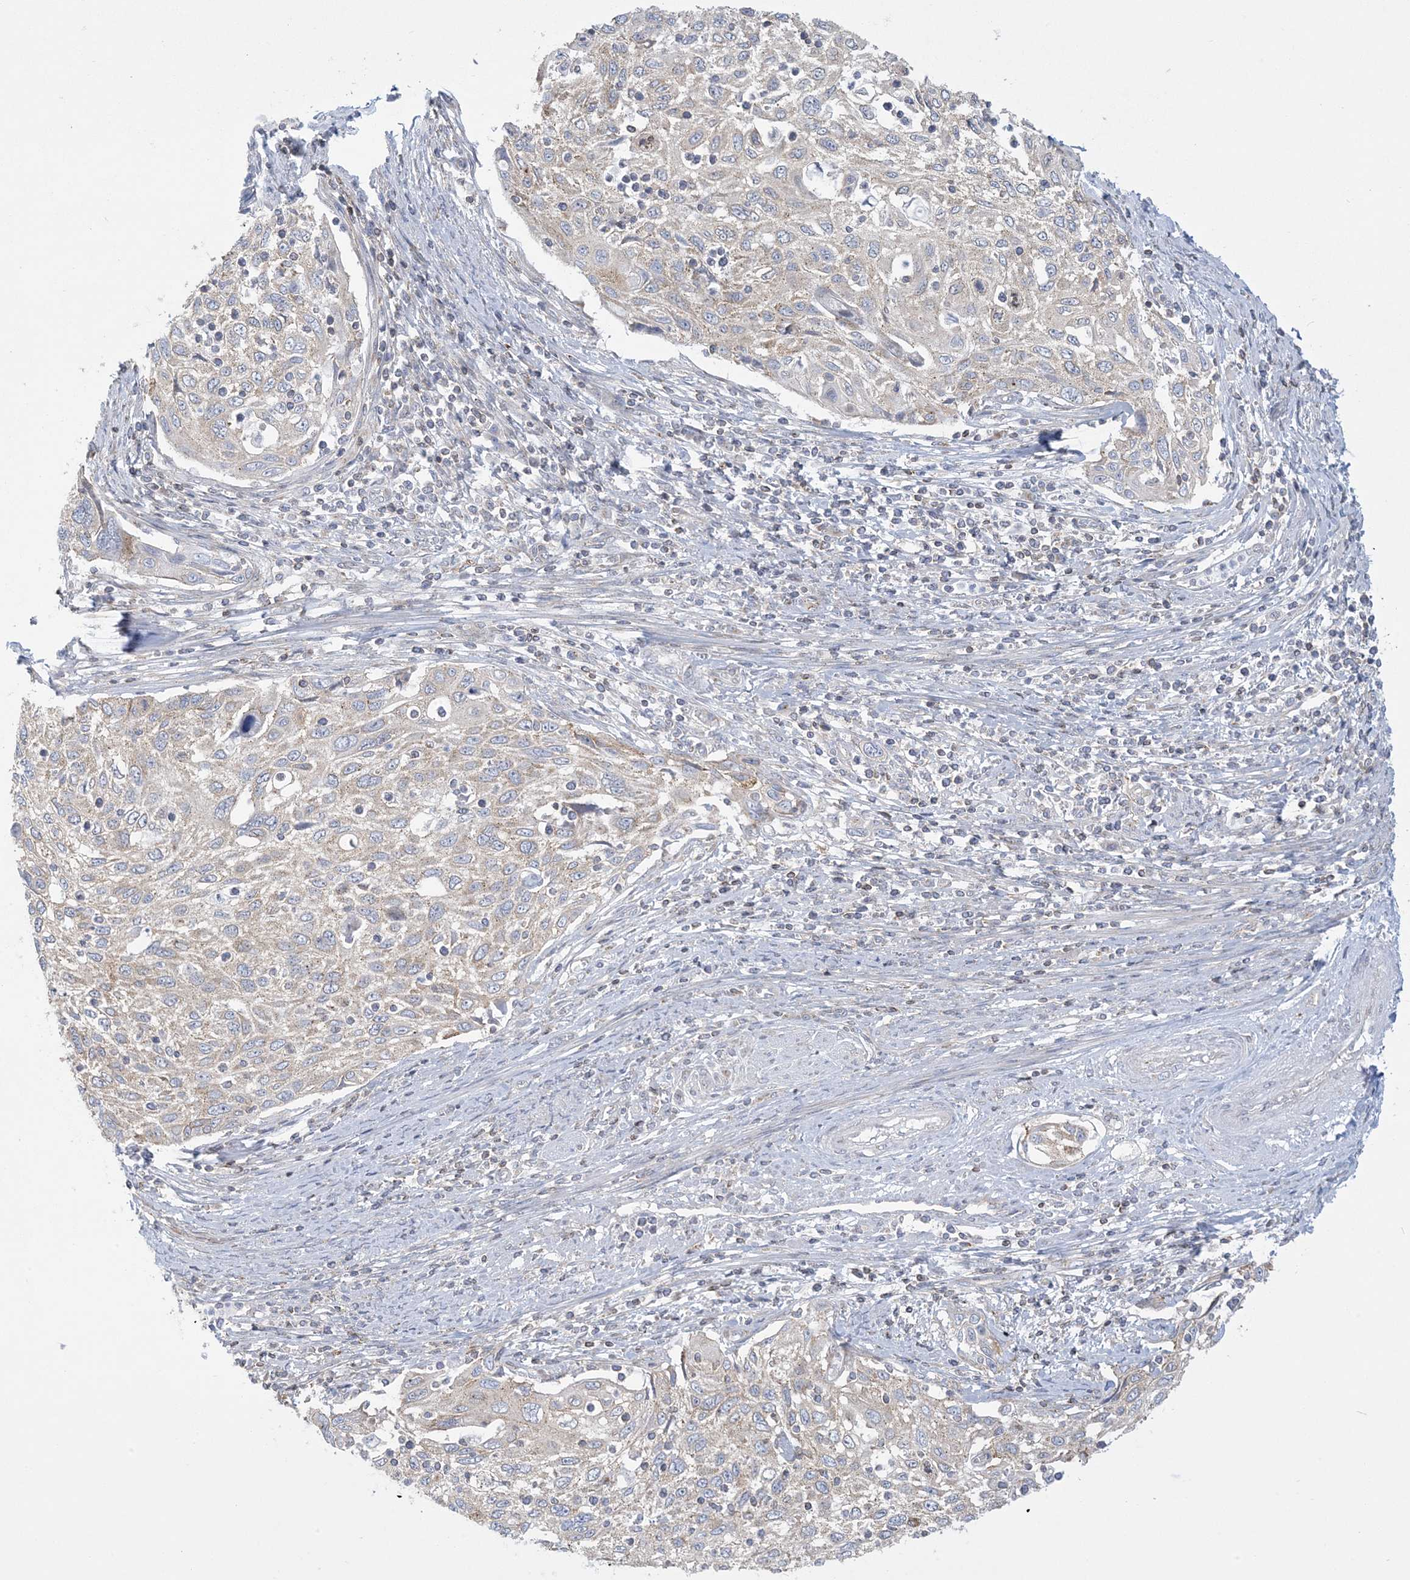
{"staining": {"intensity": "negative", "quantity": "none", "location": "none"}, "tissue": "cervical cancer", "cell_type": "Tumor cells", "image_type": "cancer", "snomed": [{"axis": "morphology", "description": "Squamous cell carcinoma, NOS"}, {"axis": "topography", "description": "Cervix"}], "caption": "Tumor cells are negative for protein expression in human squamous cell carcinoma (cervical).", "gene": "SLAMF9", "patient": {"sex": "female", "age": 70}}